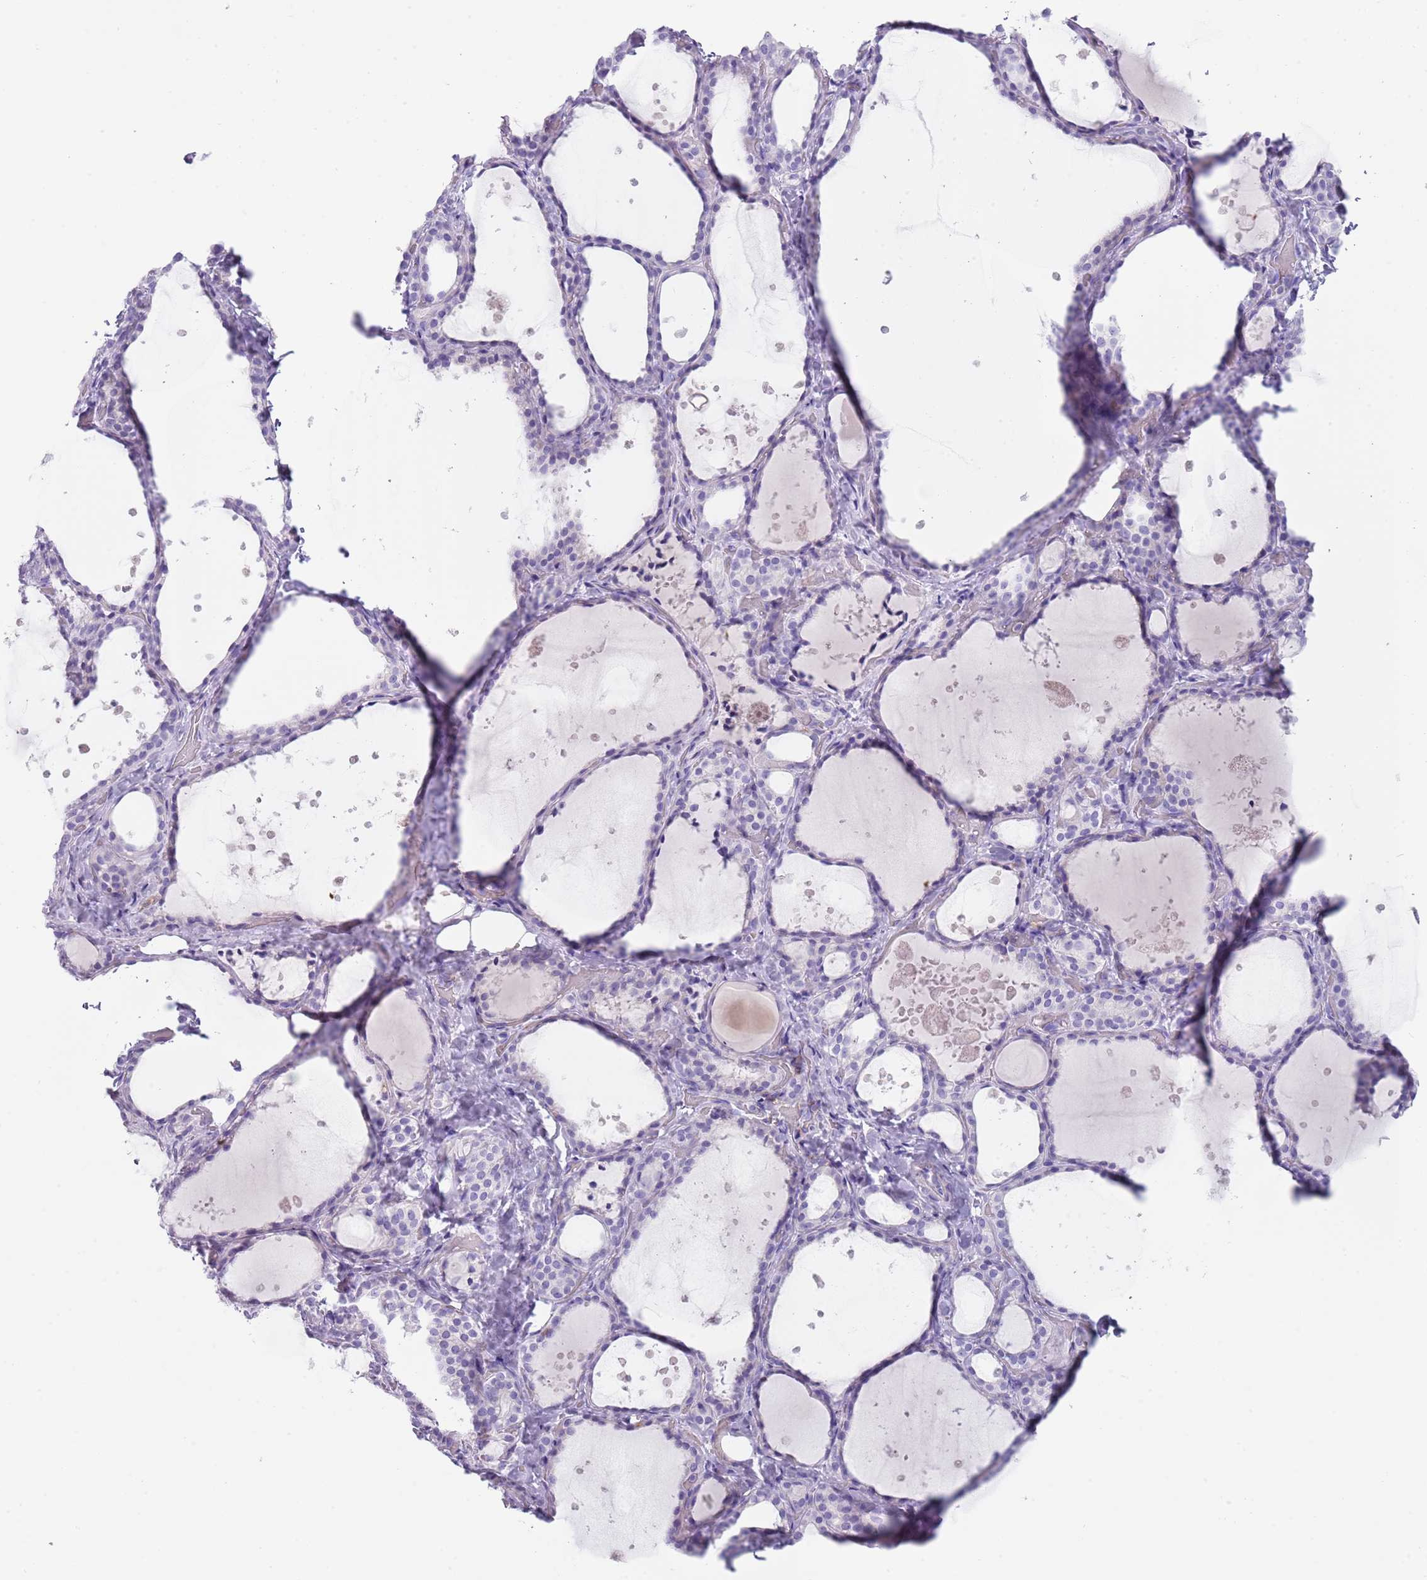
{"staining": {"intensity": "negative", "quantity": "none", "location": "none"}, "tissue": "thyroid gland", "cell_type": "Glandular cells", "image_type": "normal", "snomed": [{"axis": "morphology", "description": "Normal tissue, NOS"}, {"axis": "topography", "description": "Thyroid gland"}], "caption": "High power microscopy histopathology image of an immunohistochemistry image of benign thyroid gland, revealing no significant expression in glandular cells. (Brightfield microscopy of DAB immunohistochemistry (IHC) at high magnification).", "gene": "ENSG00000271254", "patient": {"sex": "female", "age": 44}}